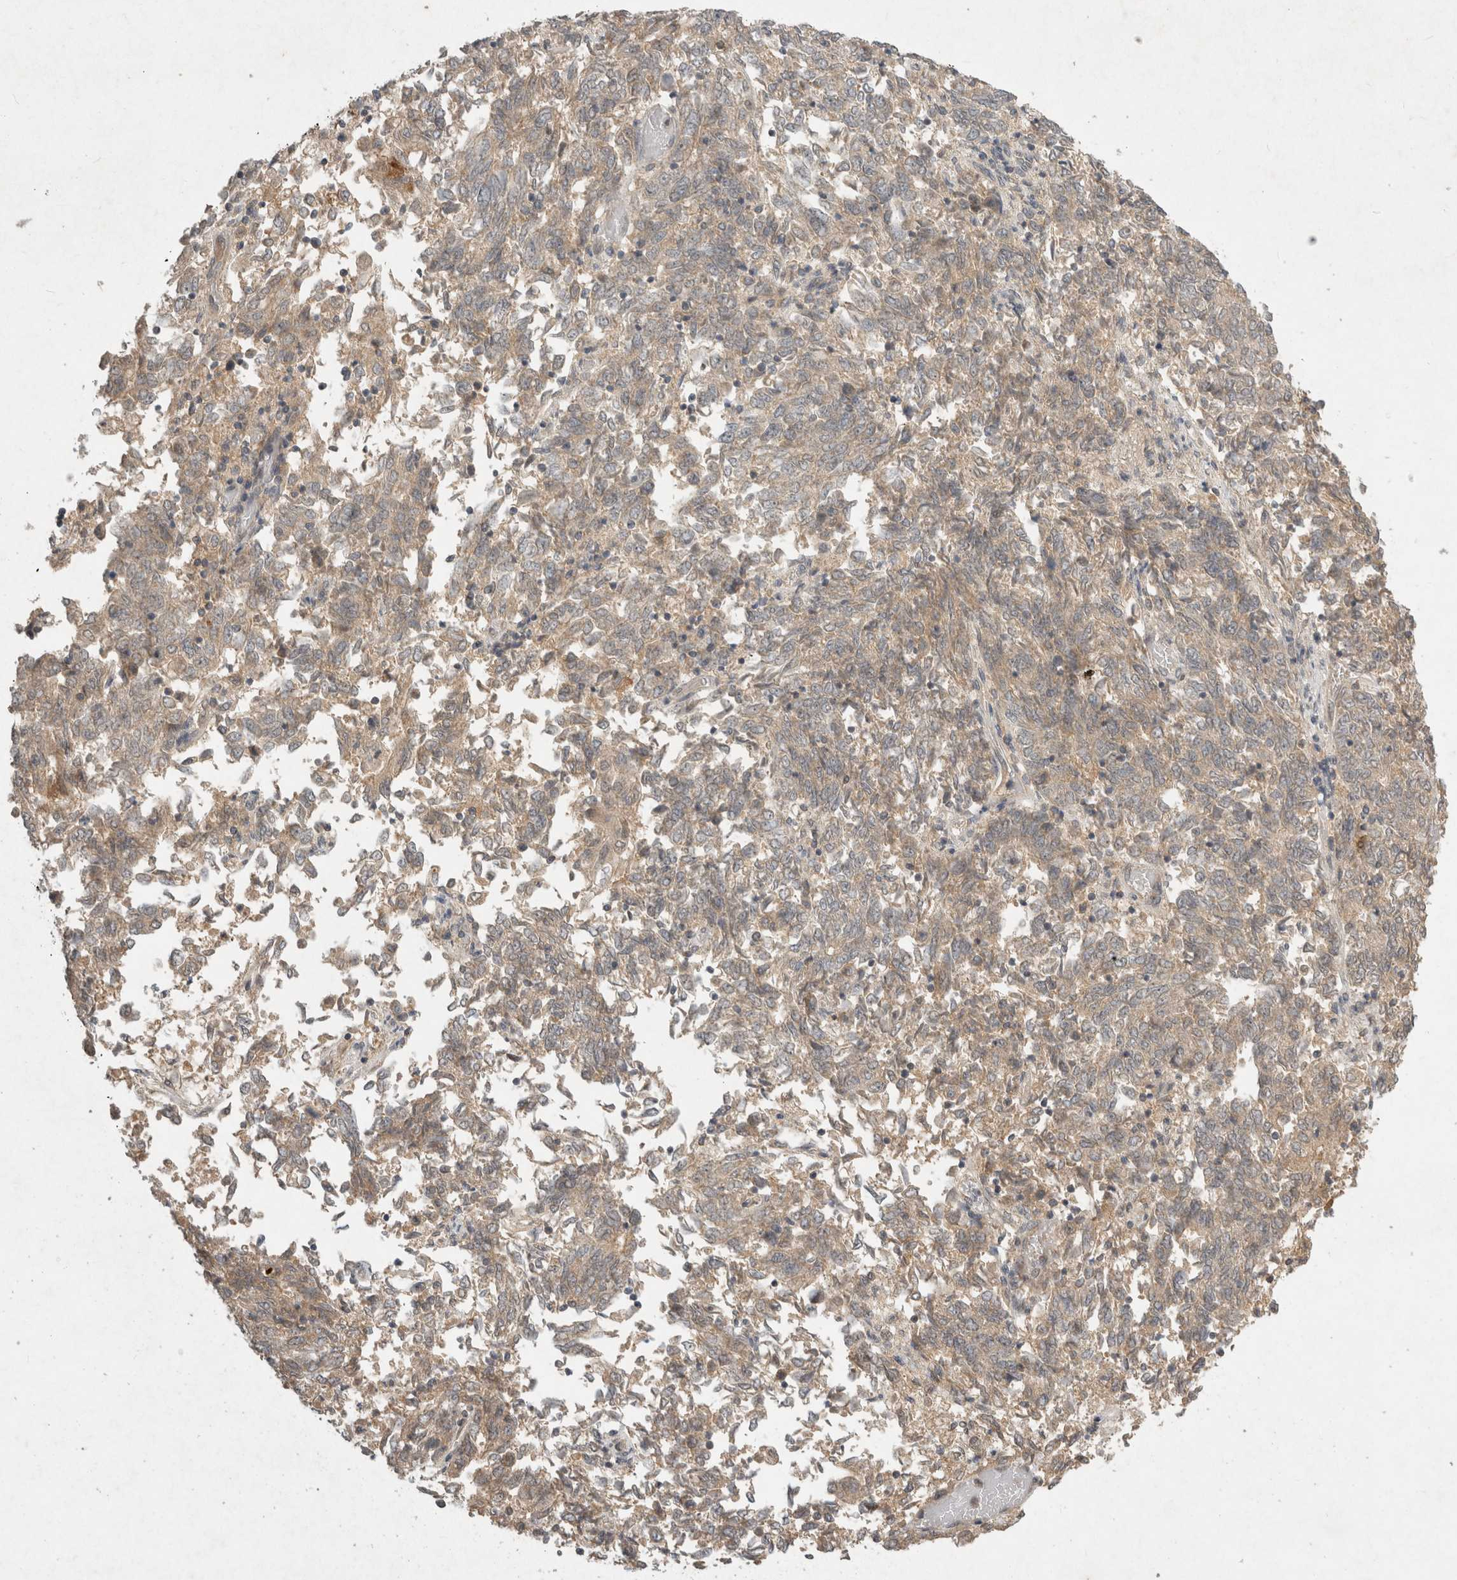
{"staining": {"intensity": "weak", "quantity": ">75%", "location": "cytoplasmic/membranous"}, "tissue": "endometrial cancer", "cell_type": "Tumor cells", "image_type": "cancer", "snomed": [{"axis": "morphology", "description": "Adenocarcinoma, NOS"}, {"axis": "topography", "description": "Endometrium"}], "caption": "Protein staining exhibits weak cytoplasmic/membranous staining in about >75% of tumor cells in endometrial cancer.", "gene": "LOXL2", "patient": {"sex": "female", "age": 80}}